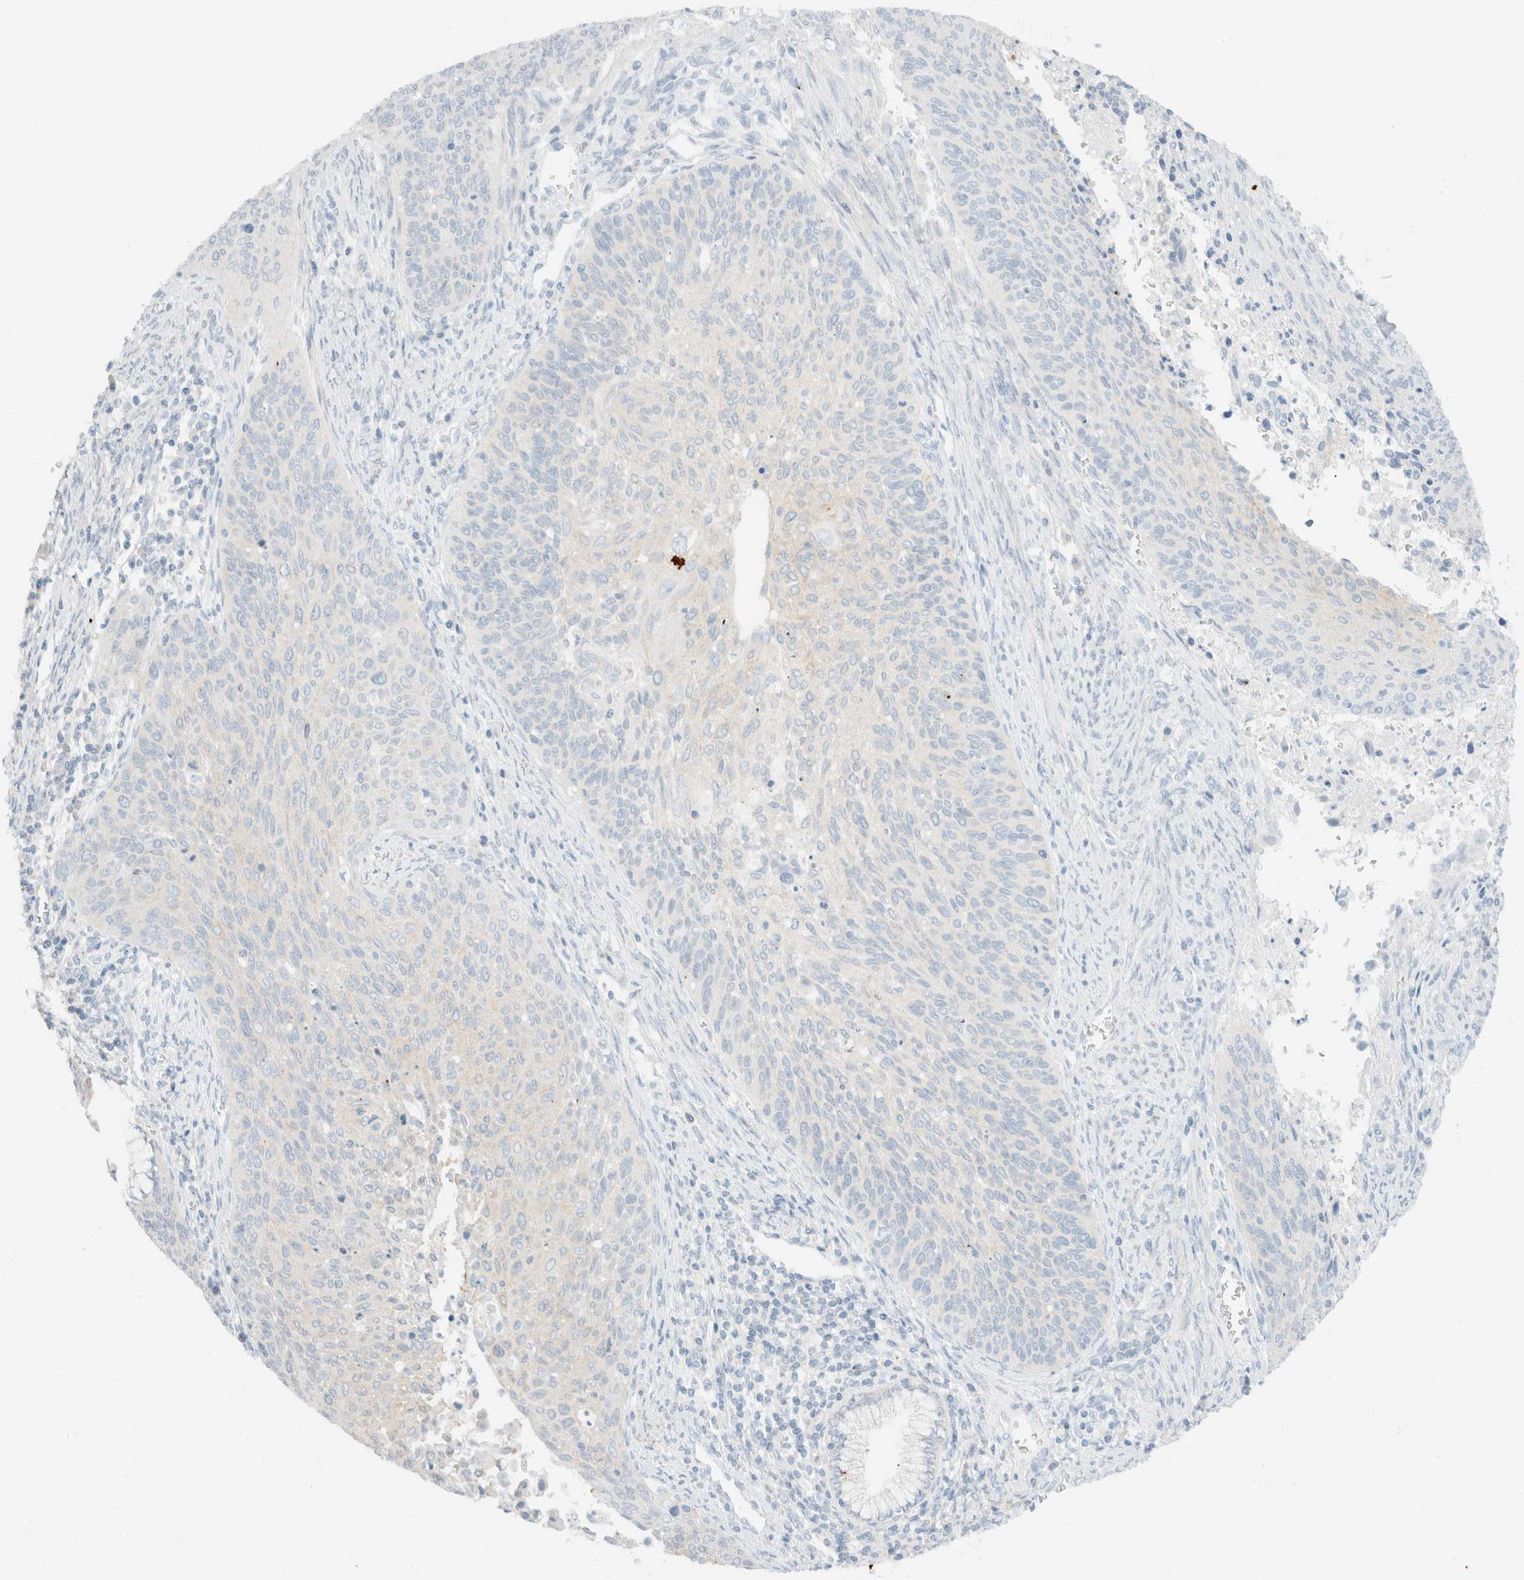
{"staining": {"intensity": "negative", "quantity": "none", "location": "none"}, "tissue": "cervical cancer", "cell_type": "Tumor cells", "image_type": "cancer", "snomed": [{"axis": "morphology", "description": "Squamous cell carcinoma, NOS"}, {"axis": "topography", "description": "Cervix"}], "caption": "IHC of human cervical cancer (squamous cell carcinoma) demonstrates no staining in tumor cells.", "gene": "SH3GLB2", "patient": {"sex": "female", "age": 55}}